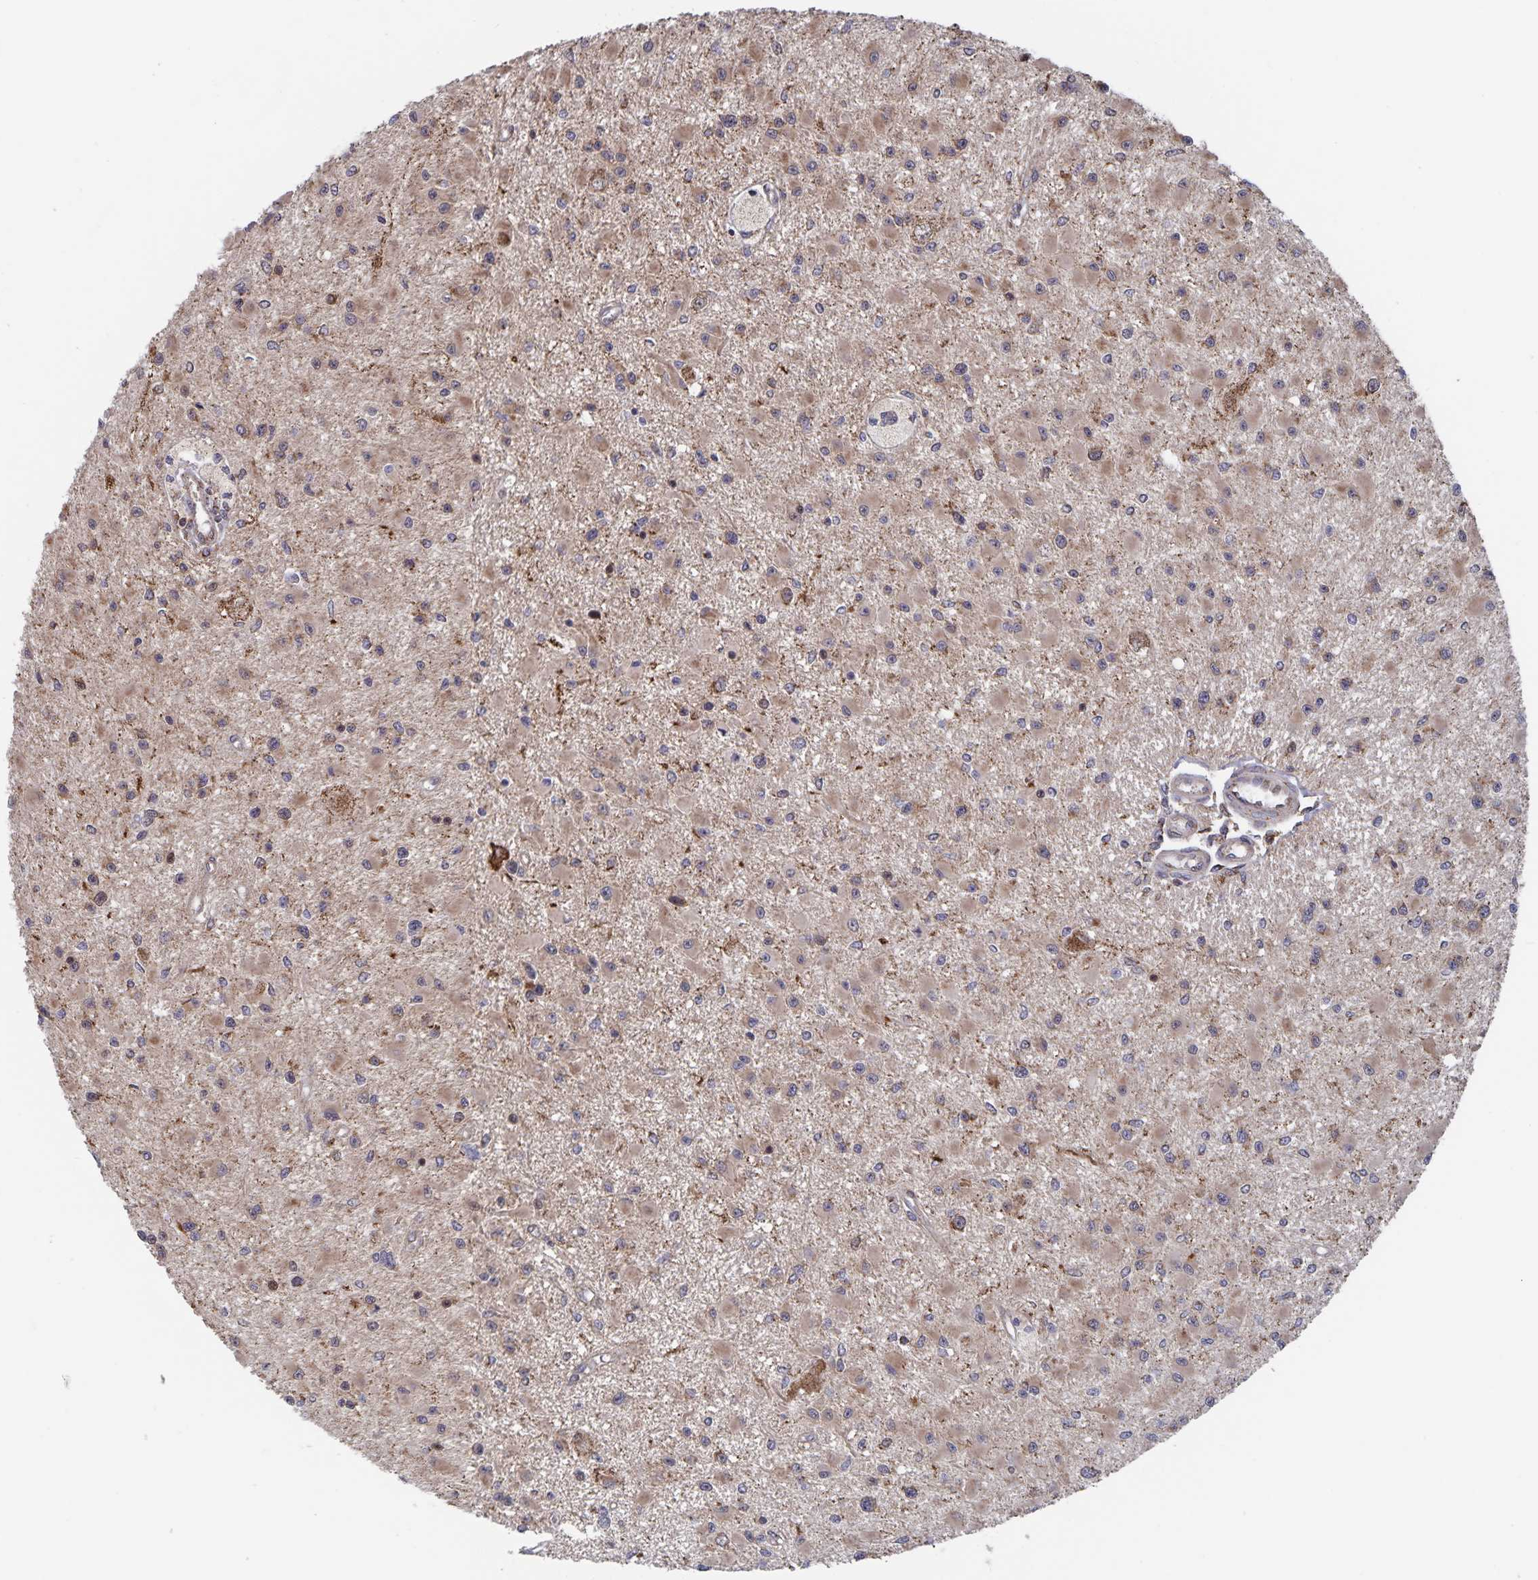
{"staining": {"intensity": "moderate", "quantity": ">75%", "location": "cytoplasmic/membranous"}, "tissue": "glioma", "cell_type": "Tumor cells", "image_type": "cancer", "snomed": [{"axis": "morphology", "description": "Glioma, malignant, High grade"}, {"axis": "topography", "description": "Brain"}], "caption": "Malignant glioma (high-grade) stained with DAB (3,3'-diaminobenzidine) IHC exhibits medium levels of moderate cytoplasmic/membranous staining in approximately >75% of tumor cells.", "gene": "ACACA", "patient": {"sex": "male", "age": 54}}